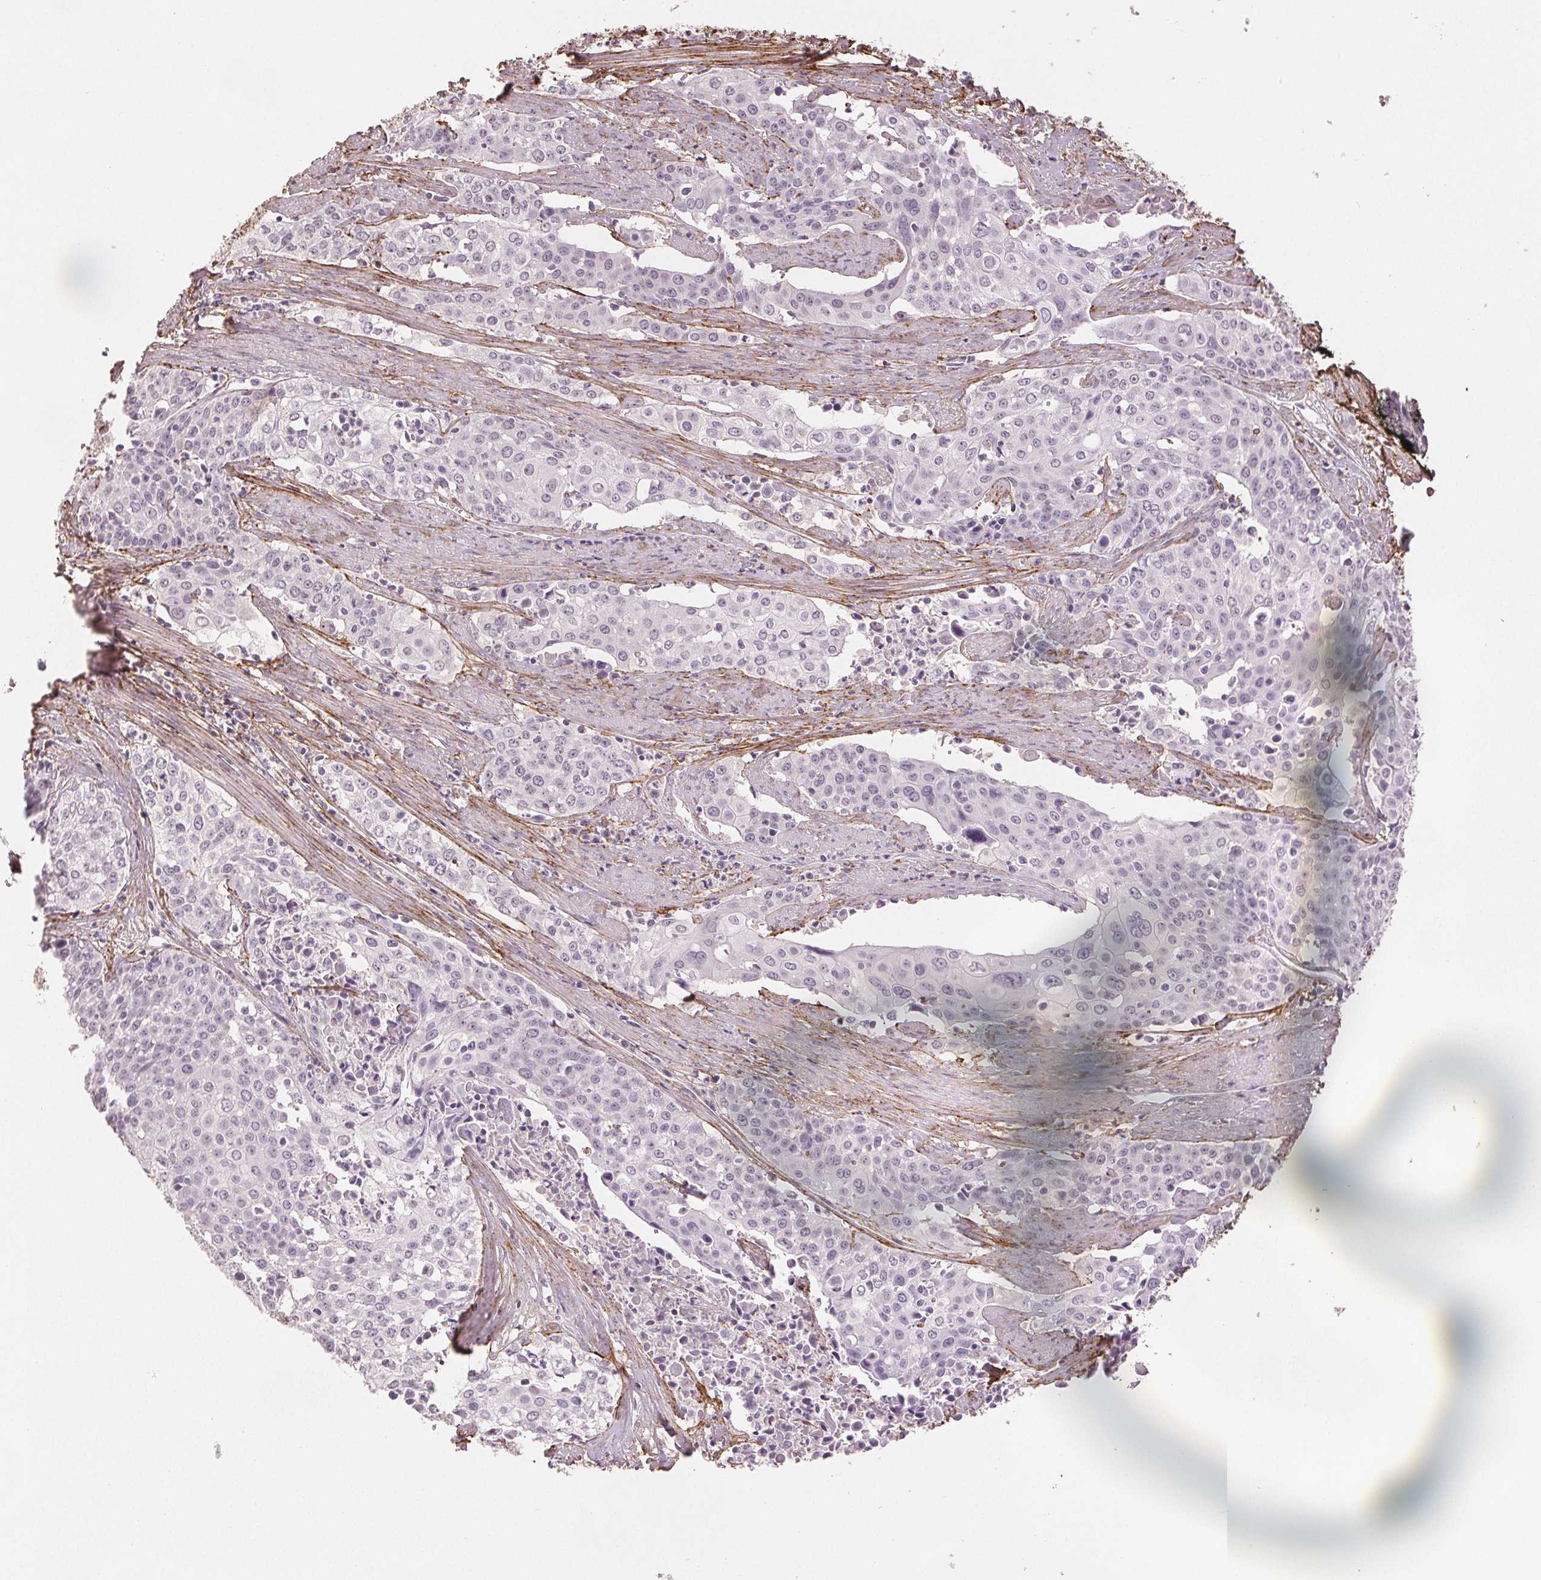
{"staining": {"intensity": "negative", "quantity": "none", "location": "none"}, "tissue": "cervical cancer", "cell_type": "Tumor cells", "image_type": "cancer", "snomed": [{"axis": "morphology", "description": "Squamous cell carcinoma, NOS"}, {"axis": "topography", "description": "Cervix"}], "caption": "The immunohistochemistry photomicrograph has no significant staining in tumor cells of cervical cancer tissue. Nuclei are stained in blue.", "gene": "FBN1", "patient": {"sex": "female", "age": 39}}